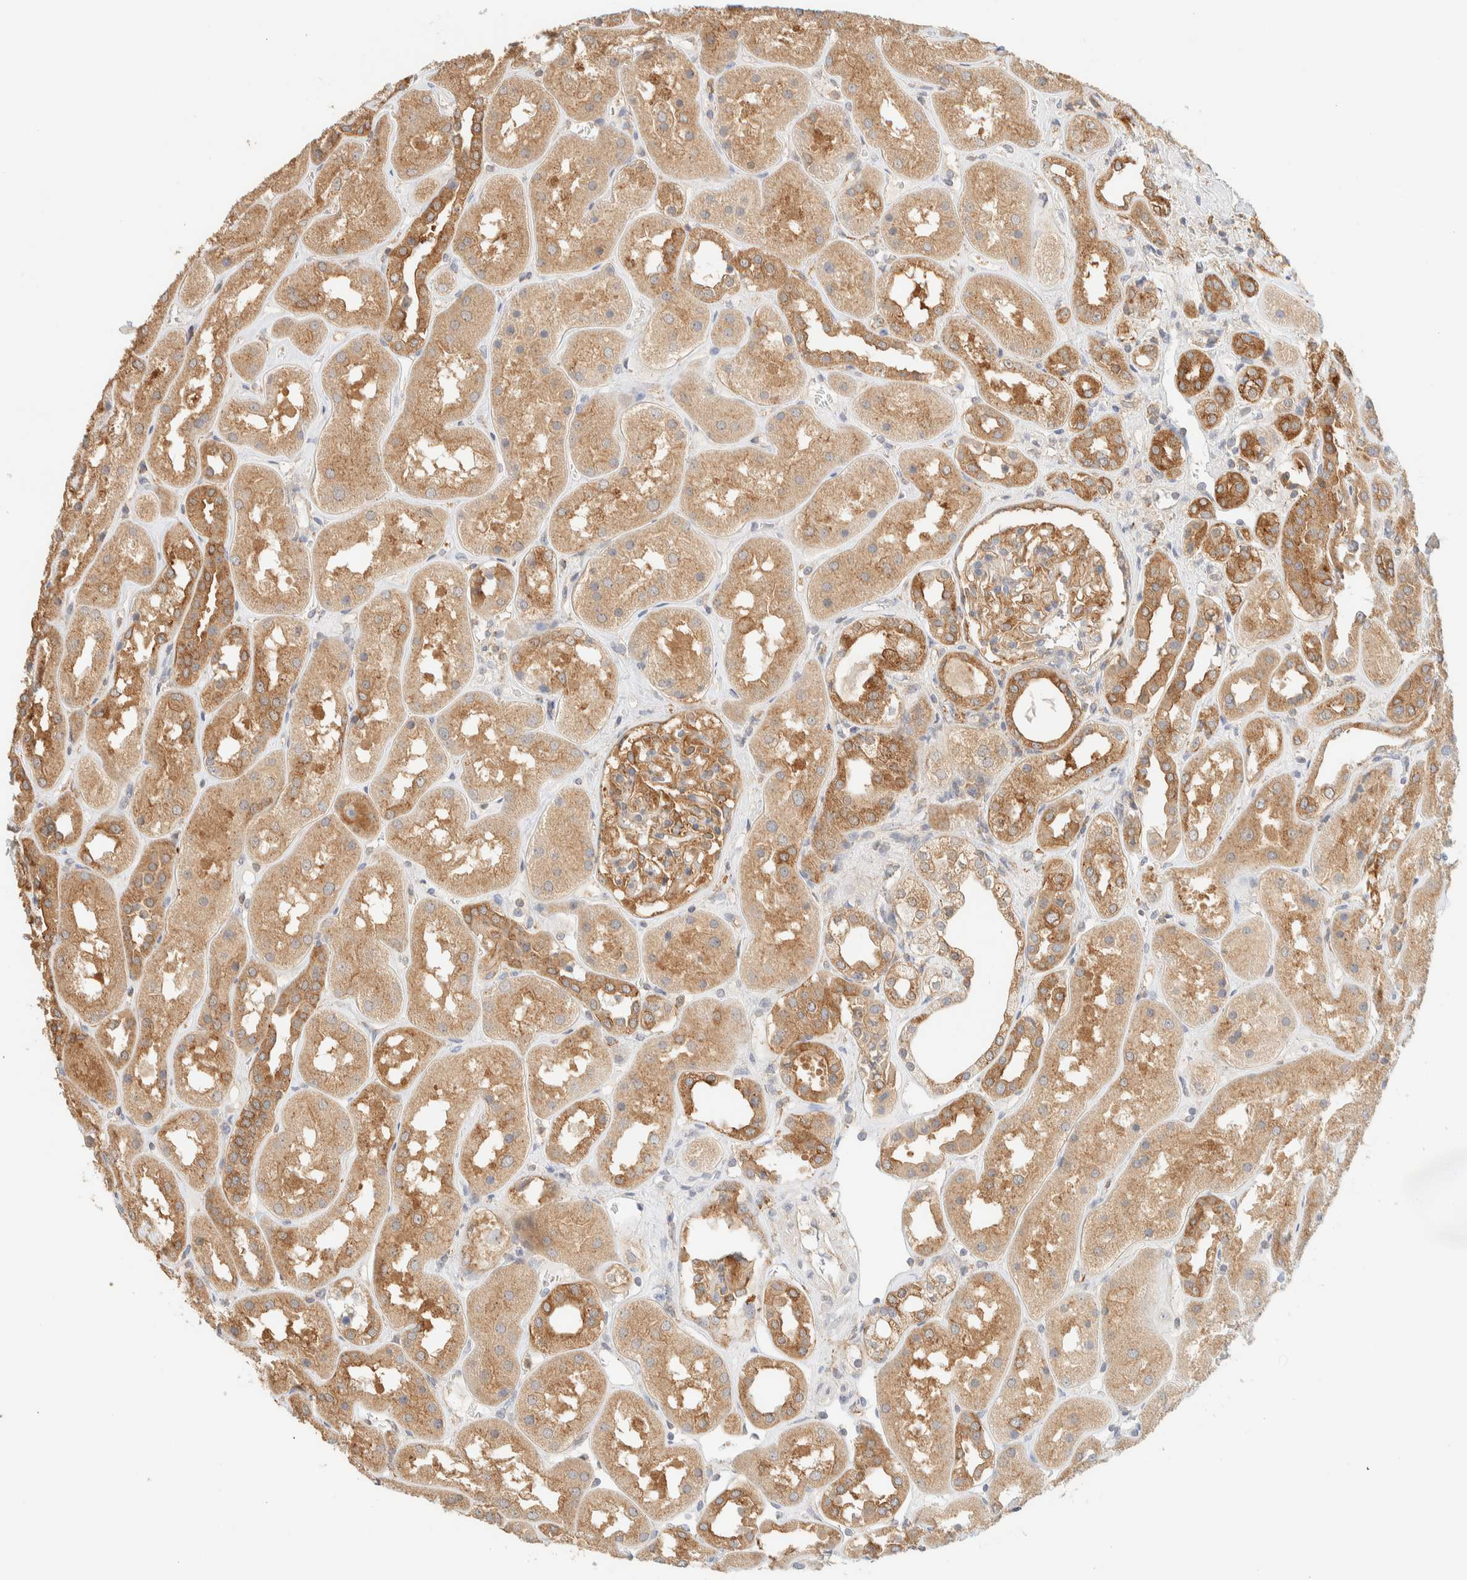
{"staining": {"intensity": "moderate", "quantity": ">75%", "location": "cytoplasmic/membranous"}, "tissue": "kidney", "cell_type": "Cells in glomeruli", "image_type": "normal", "snomed": [{"axis": "morphology", "description": "Normal tissue, NOS"}, {"axis": "topography", "description": "Kidney"}], "caption": "Protein analysis of normal kidney exhibits moderate cytoplasmic/membranous expression in approximately >75% of cells in glomeruli. The staining was performed using DAB (3,3'-diaminobenzidine), with brown indicating positive protein expression. Nuclei are stained blue with hematoxylin.", "gene": "TBC1D8B", "patient": {"sex": "male", "age": 70}}